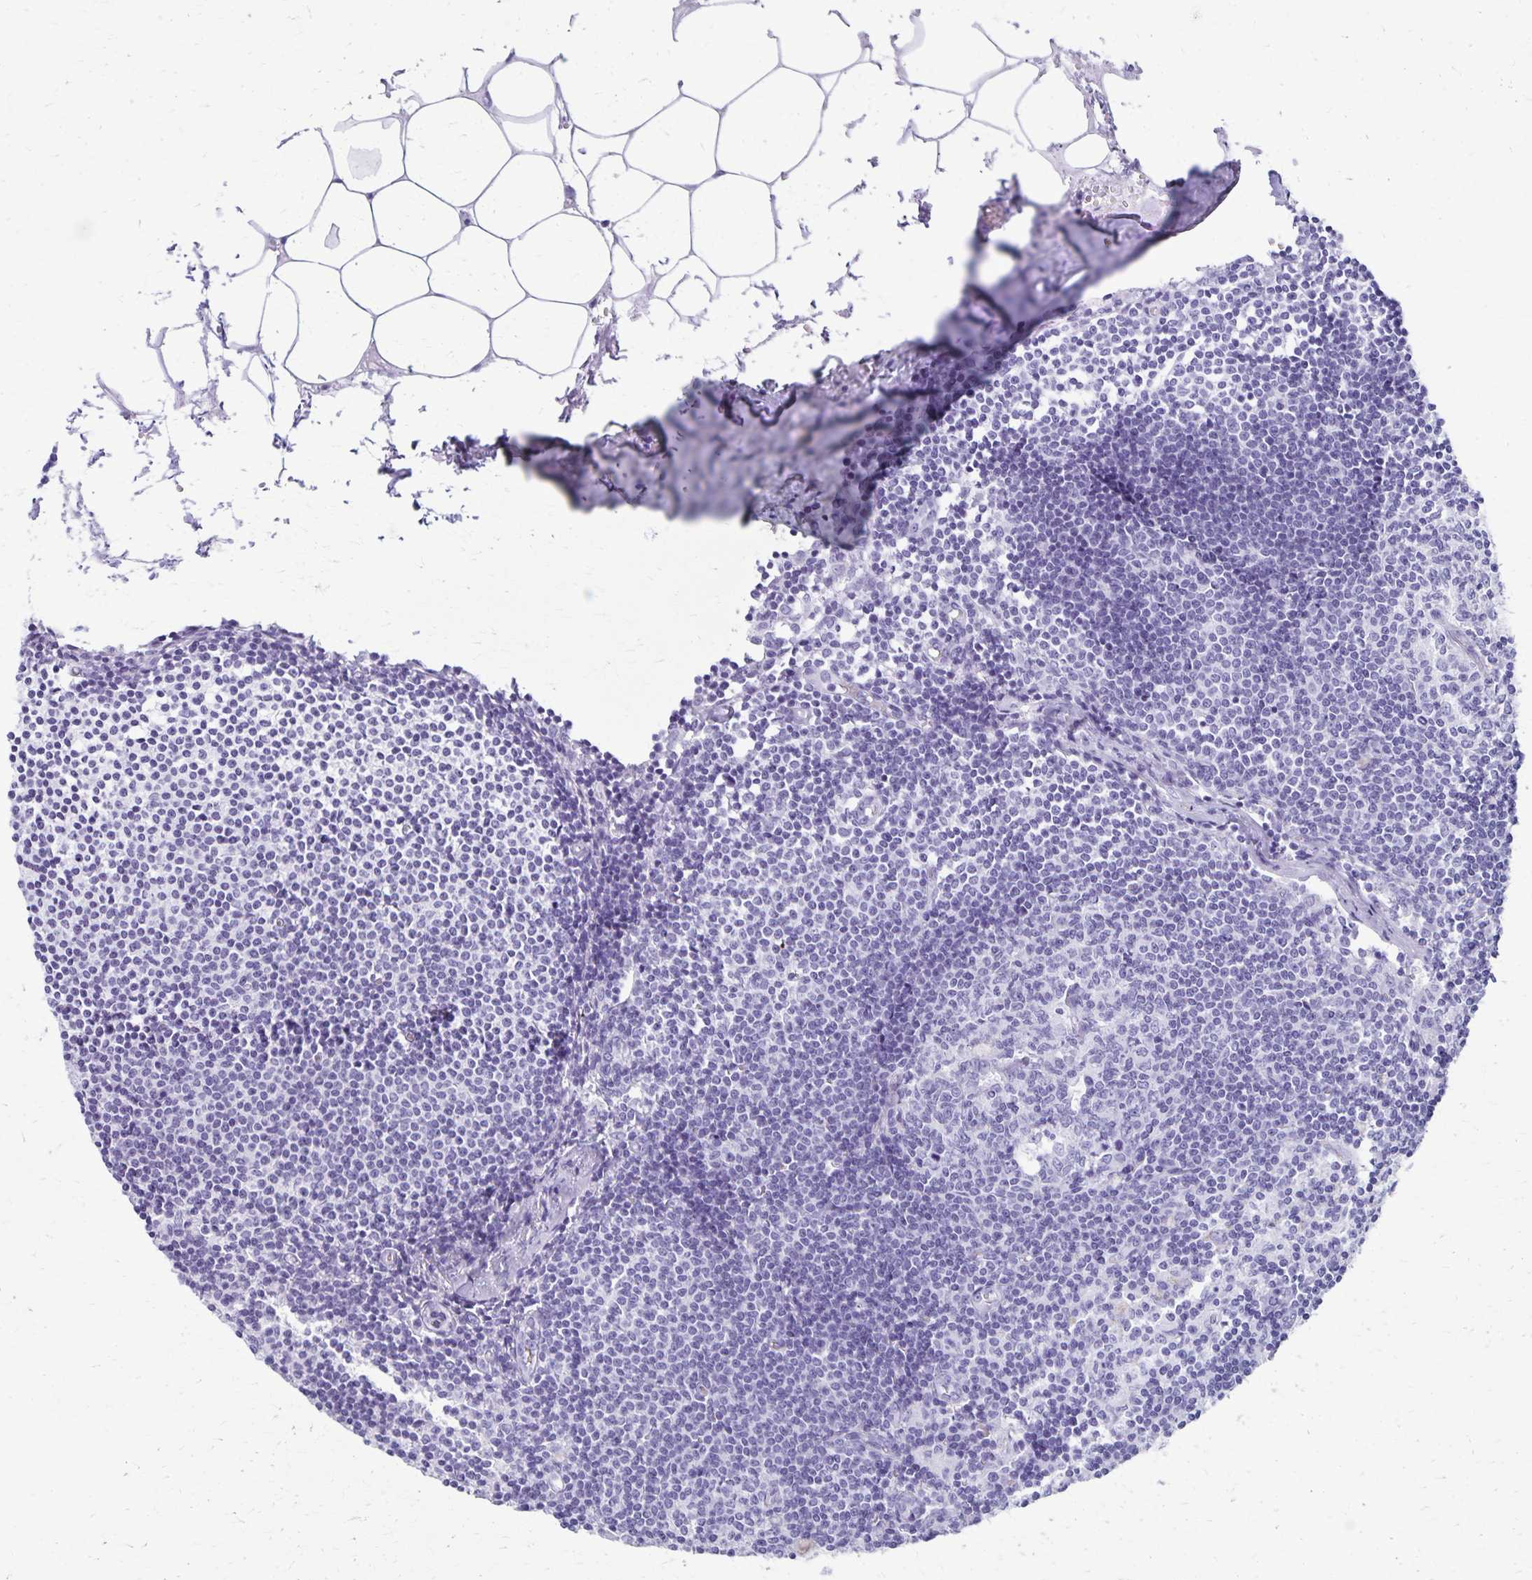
{"staining": {"intensity": "negative", "quantity": "none", "location": "none"}, "tissue": "lymph node", "cell_type": "Germinal center cells", "image_type": "normal", "snomed": [{"axis": "morphology", "description": "Normal tissue, NOS"}, {"axis": "topography", "description": "Lymph node"}], "caption": "Germinal center cells are negative for brown protein staining in benign lymph node. (Immunohistochemistry (ihc), brightfield microscopy, high magnification).", "gene": "DEFA5", "patient": {"sex": "female", "age": 69}}